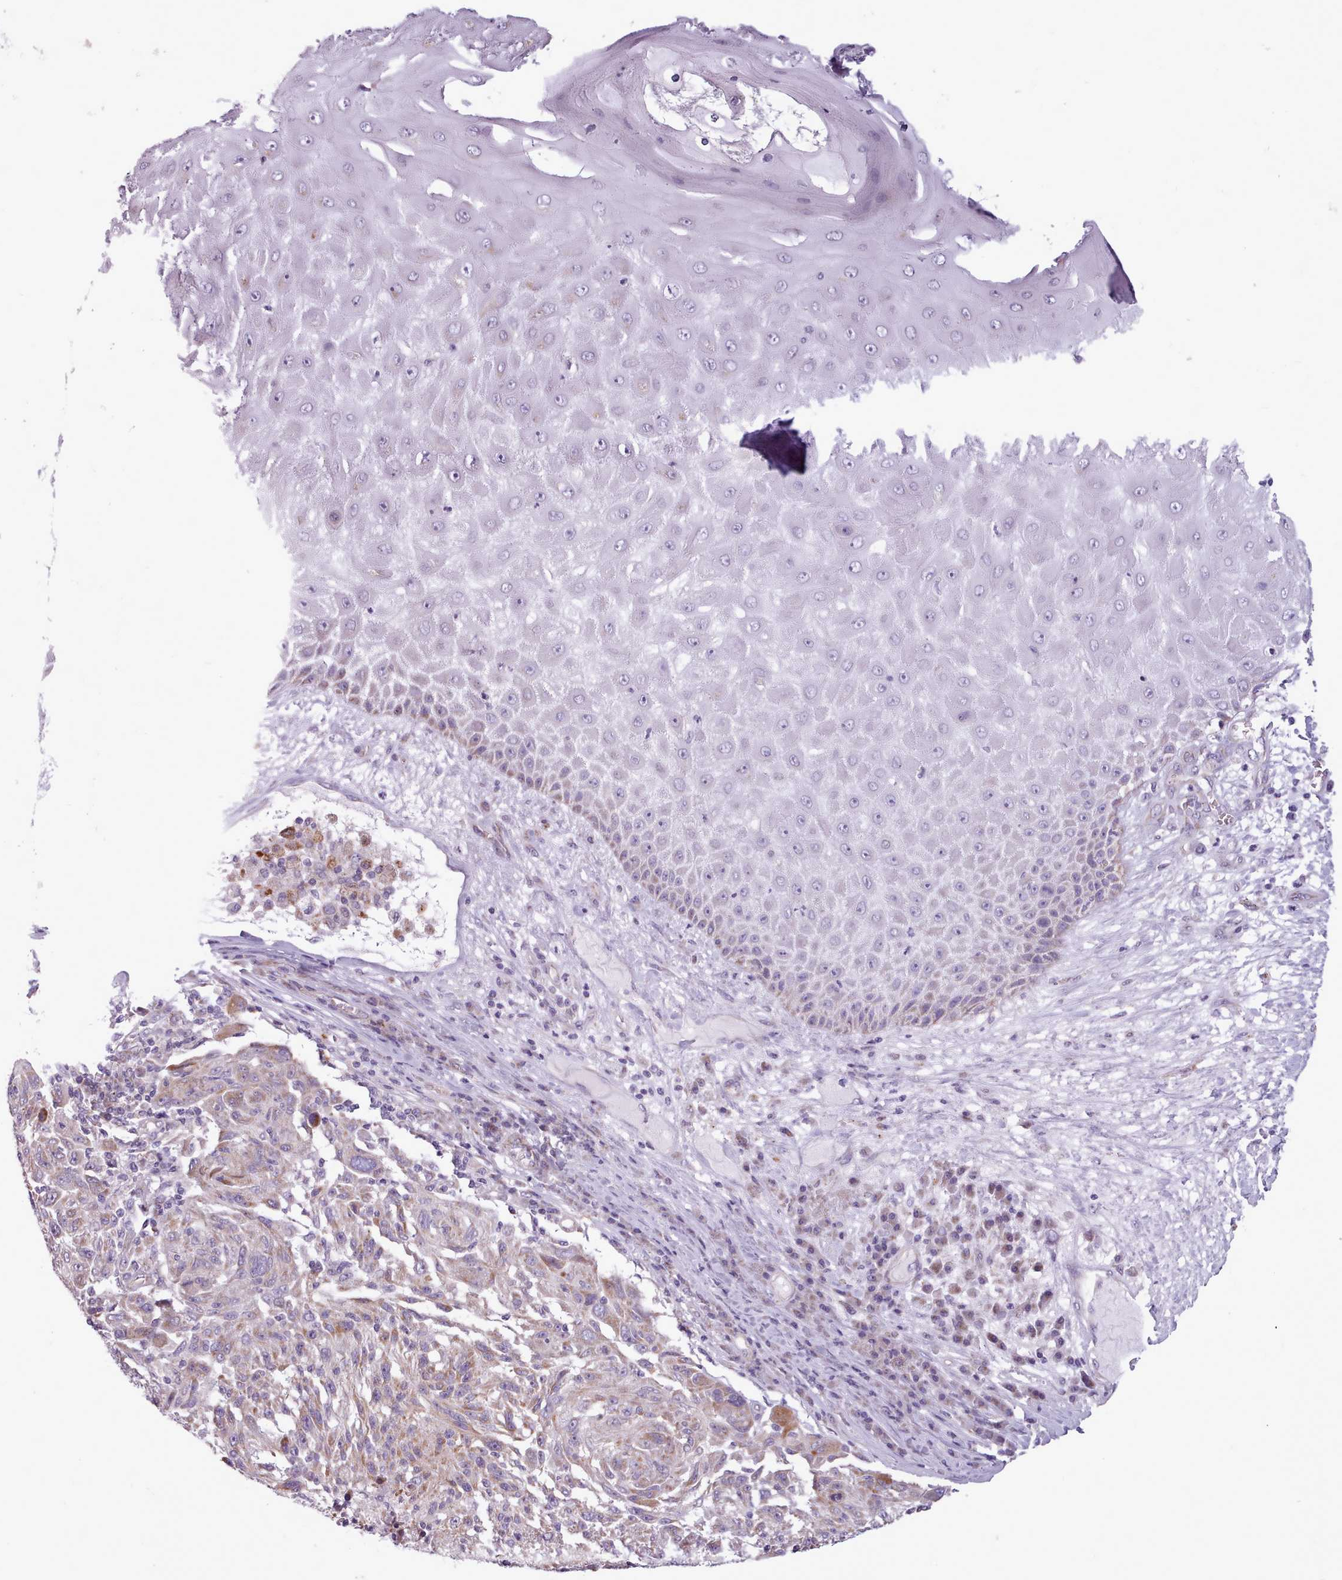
{"staining": {"intensity": "moderate", "quantity": ">75%", "location": "cytoplasmic/membranous"}, "tissue": "melanoma", "cell_type": "Tumor cells", "image_type": "cancer", "snomed": [{"axis": "morphology", "description": "Malignant melanoma, NOS"}, {"axis": "topography", "description": "Skin"}], "caption": "Approximately >75% of tumor cells in human melanoma exhibit moderate cytoplasmic/membranous protein positivity as visualized by brown immunohistochemical staining.", "gene": "AVL9", "patient": {"sex": "male", "age": 53}}